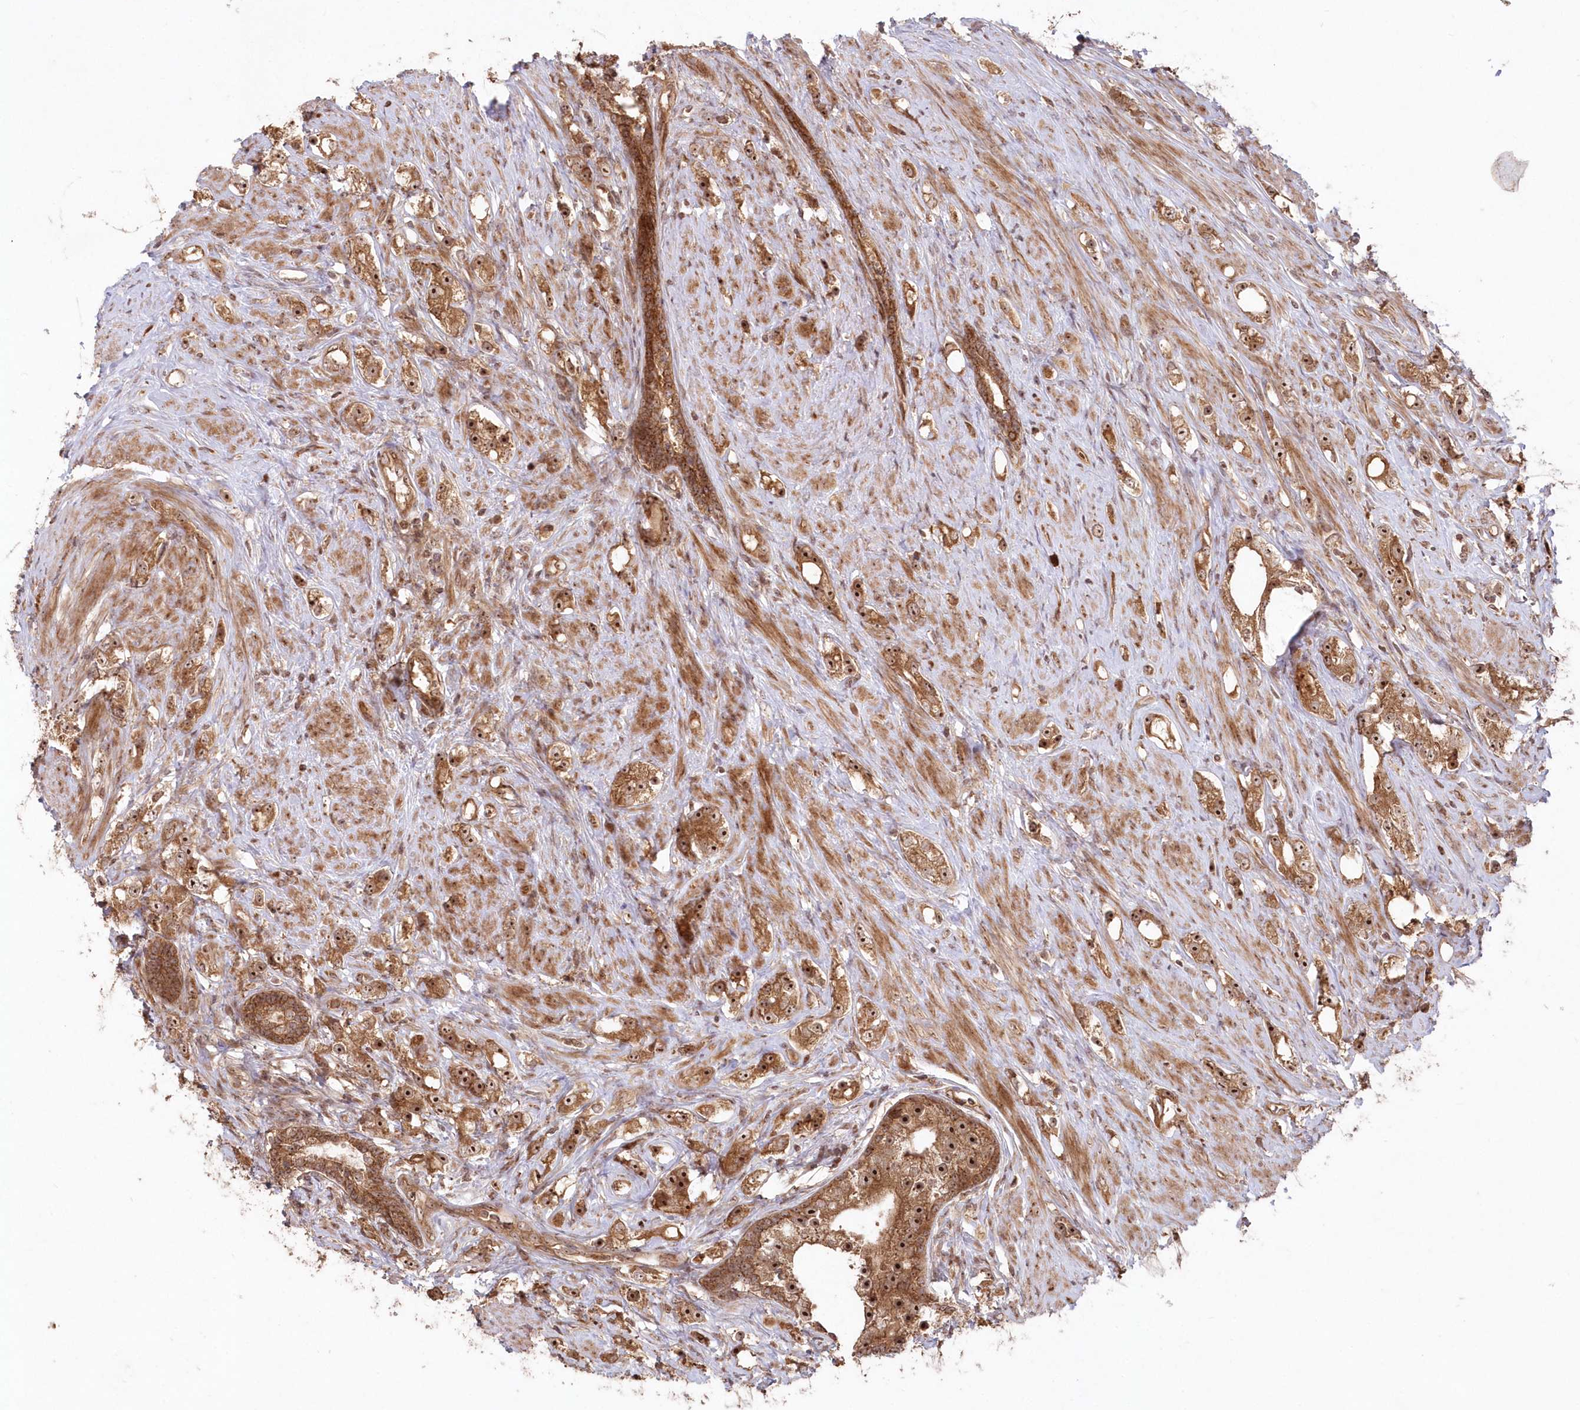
{"staining": {"intensity": "moderate", "quantity": ">75%", "location": "cytoplasmic/membranous,nuclear"}, "tissue": "prostate cancer", "cell_type": "Tumor cells", "image_type": "cancer", "snomed": [{"axis": "morphology", "description": "Adenocarcinoma, High grade"}, {"axis": "topography", "description": "Prostate"}], "caption": "A photomicrograph of human adenocarcinoma (high-grade) (prostate) stained for a protein demonstrates moderate cytoplasmic/membranous and nuclear brown staining in tumor cells.", "gene": "SERINC1", "patient": {"sex": "male", "age": 63}}